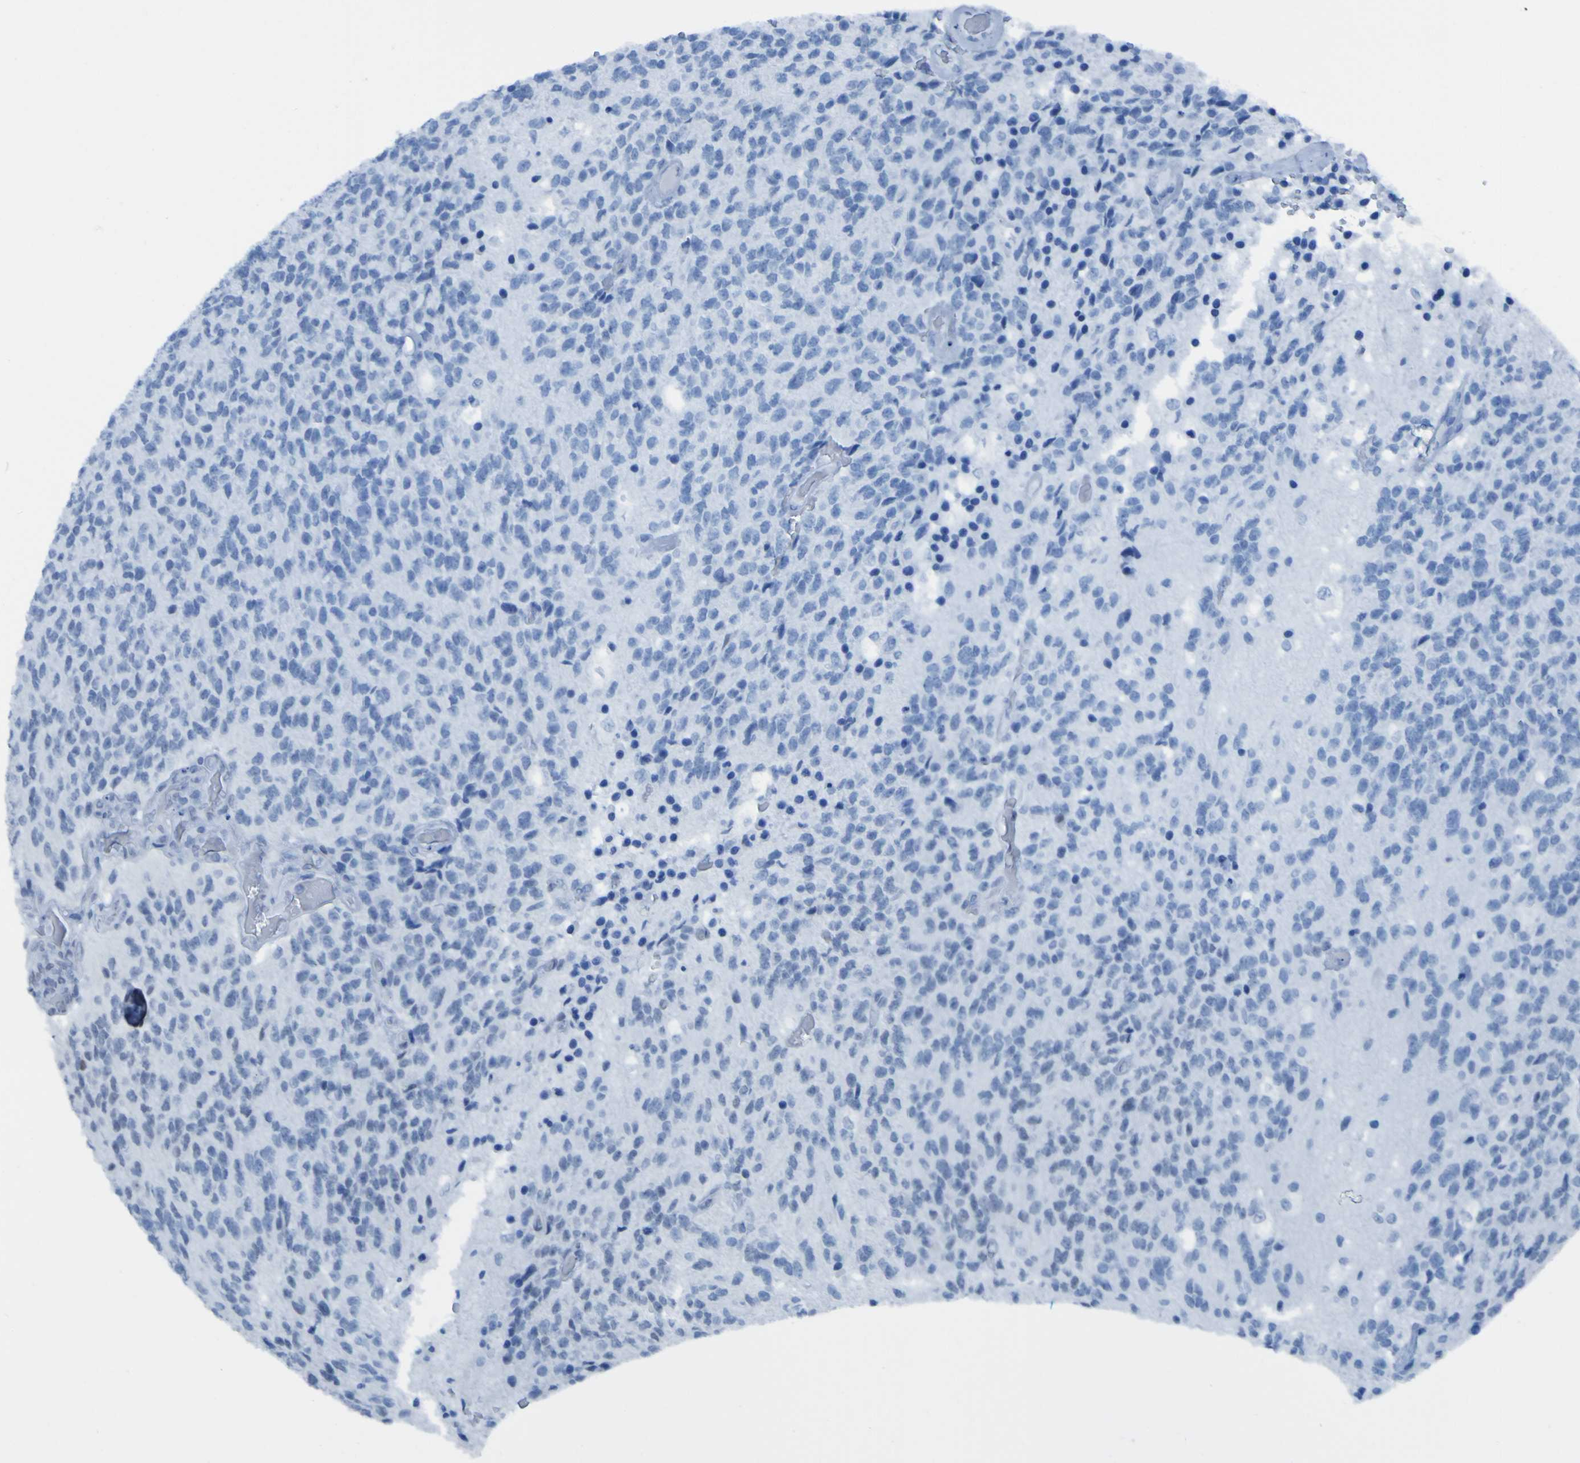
{"staining": {"intensity": "moderate", "quantity": "<25%", "location": "nuclear"}, "tissue": "glioma", "cell_type": "Tumor cells", "image_type": "cancer", "snomed": [{"axis": "morphology", "description": "Glioma, malignant, High grade"}, {"axis": "topography", "description": "pancreas cauda"}], "caption": "Glioma stained for a protein reveals moderate nuclear positivity in tumor cells.", "gene": "PHF2", "patient": {"sex": "male", "age": 60}}